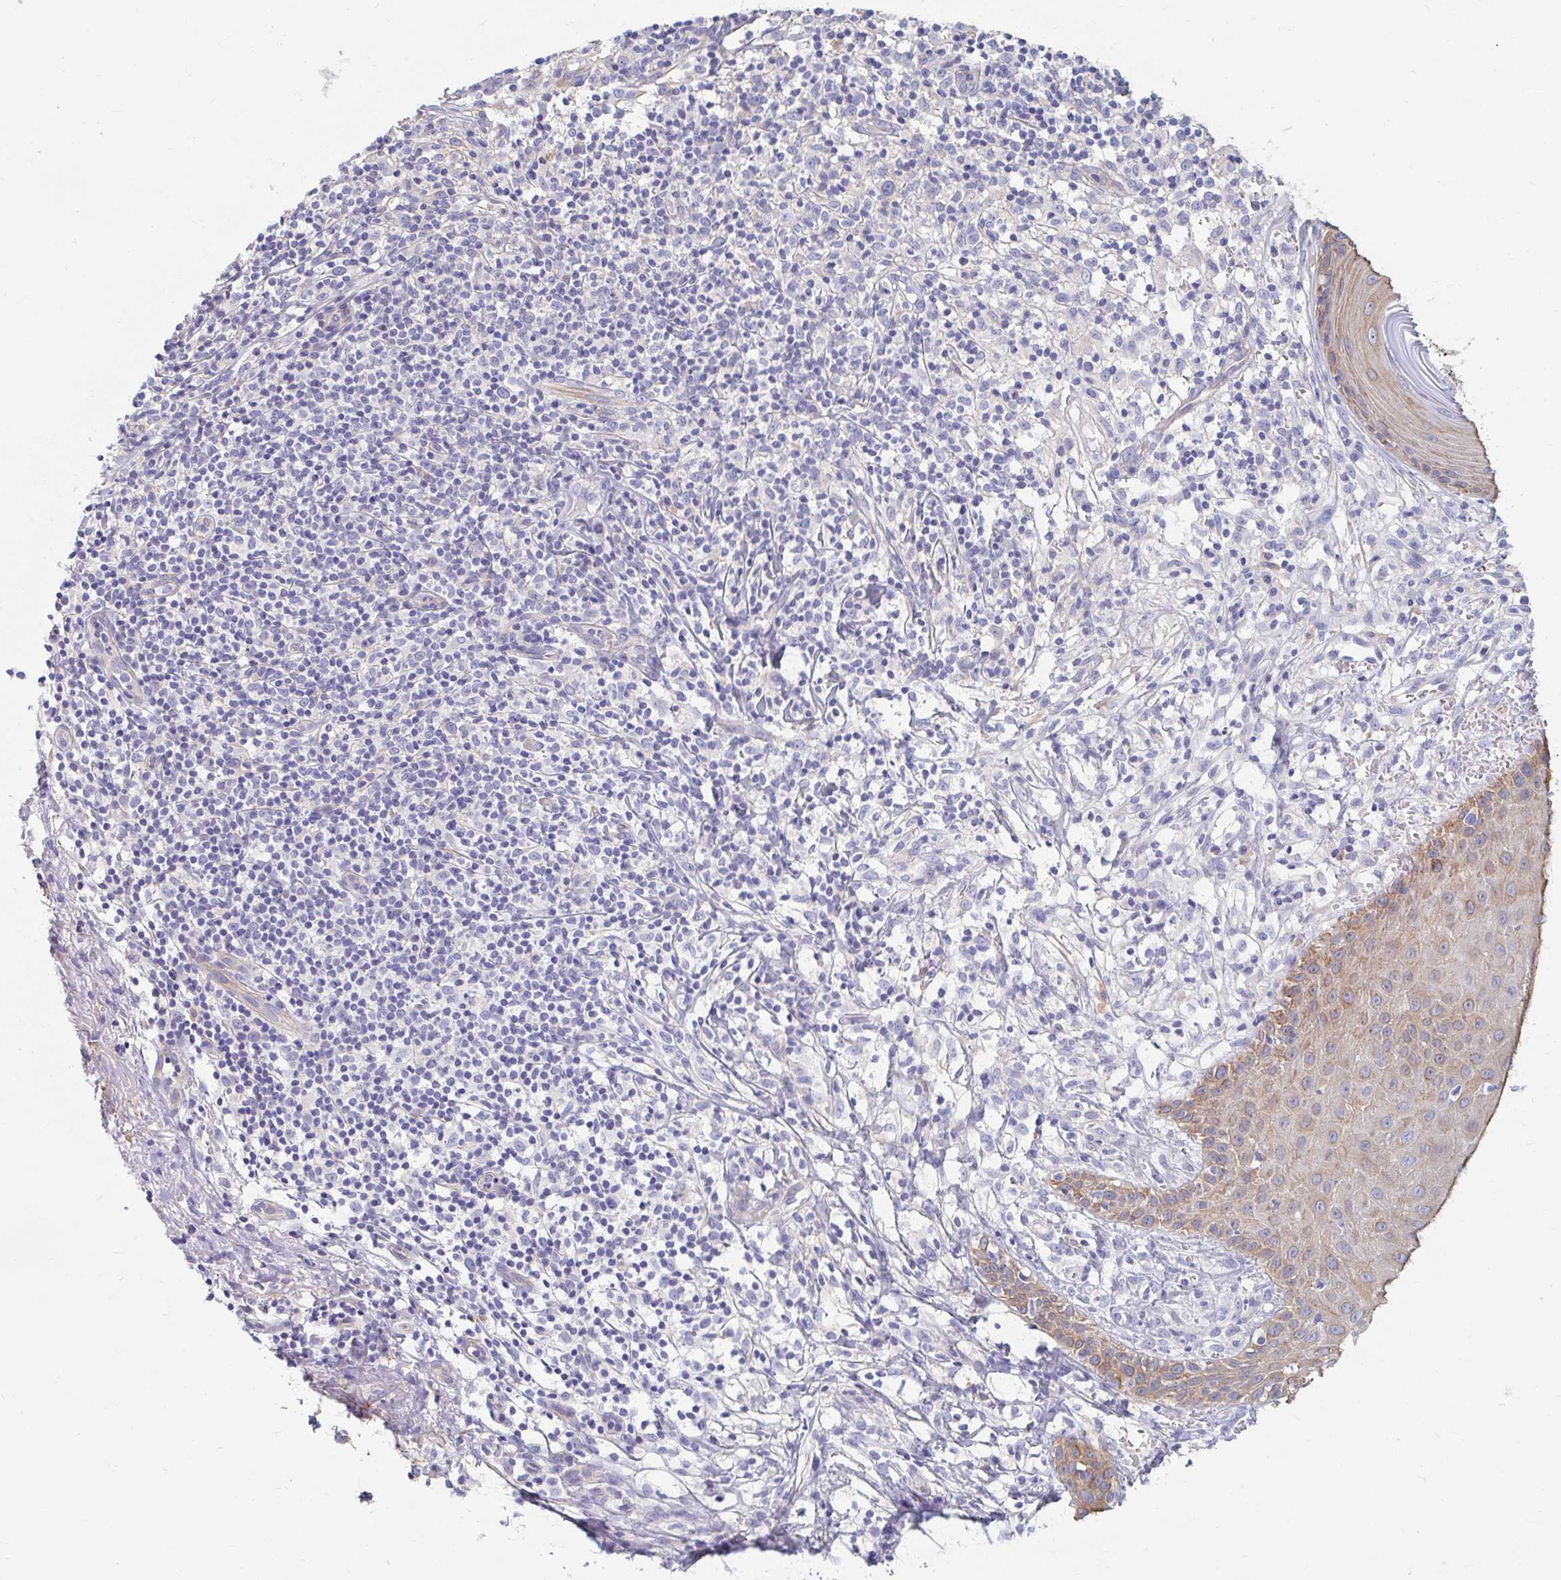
{"staining": {"intensity": "moderate", "quantity": "<25%", "location": "cytoplasmic/membranous"}, "tissue": "skin cancer", "cell_type": "Tumor cells", "image_type": "cancer", "snomed": [{"axis": "morphology", "description": "Basal cell carcinoma"}, {"axis": "topography", "description": "Skin"}], "caption": "IHC staining of skin cancer (basal cell carcinoma), which demonstrates low levels of moderate cytoplasmic/membranous expression in approximately <25% of tumor cells indicating moderate cytoplasmic/membranous protein positivity. The staining was performed using DAB (brown) for protein detection and nuclei were counterstained in hematoxylin (blue).", "gene": "MYLK2", "patient": {"sex": "female", "age": 78}}